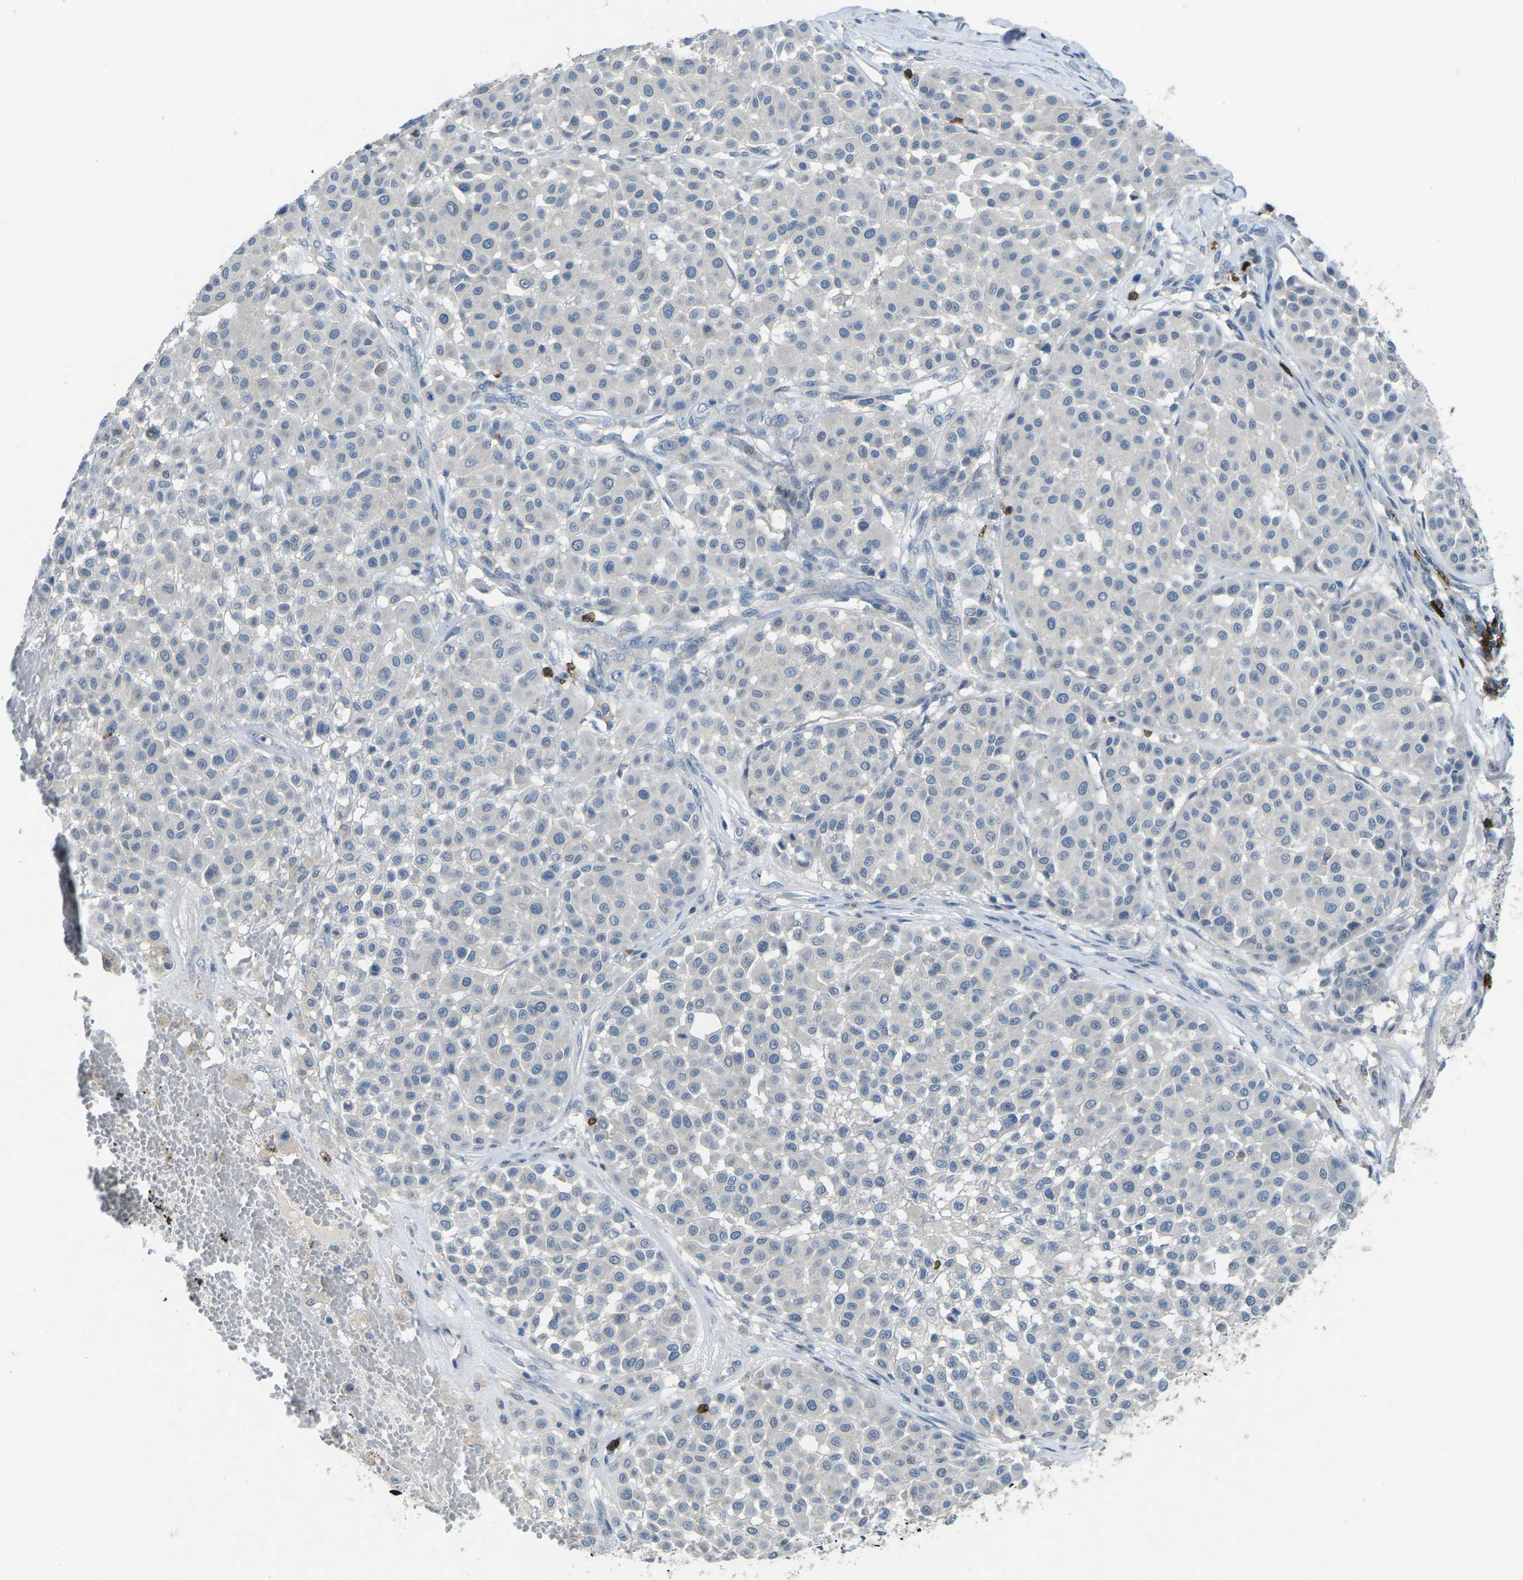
{"staining": {"intensity": "negative", "quantity": "none", "location": "none"}, "tissue": "melanoma", "cell_type": "Tumor cells", "image_type": "cancer", "snomed": [{"axis": "morphology", "description": "Malignant melanoma, Metastatic site"}, {"axis": "topography", "description": "Soft tissue"}], "caption": "A photomicrograph of malignant melanoma (metastatic site) stained for a protein demonstrates no brown staining in tumor cells. Brightfield microscopy of immunohistochemistry stained with DAB (brown) and hematoxylin (blue), captured at high magnification.", "gene": "CD19", "patient": {"sex": "male", "age": 41}}